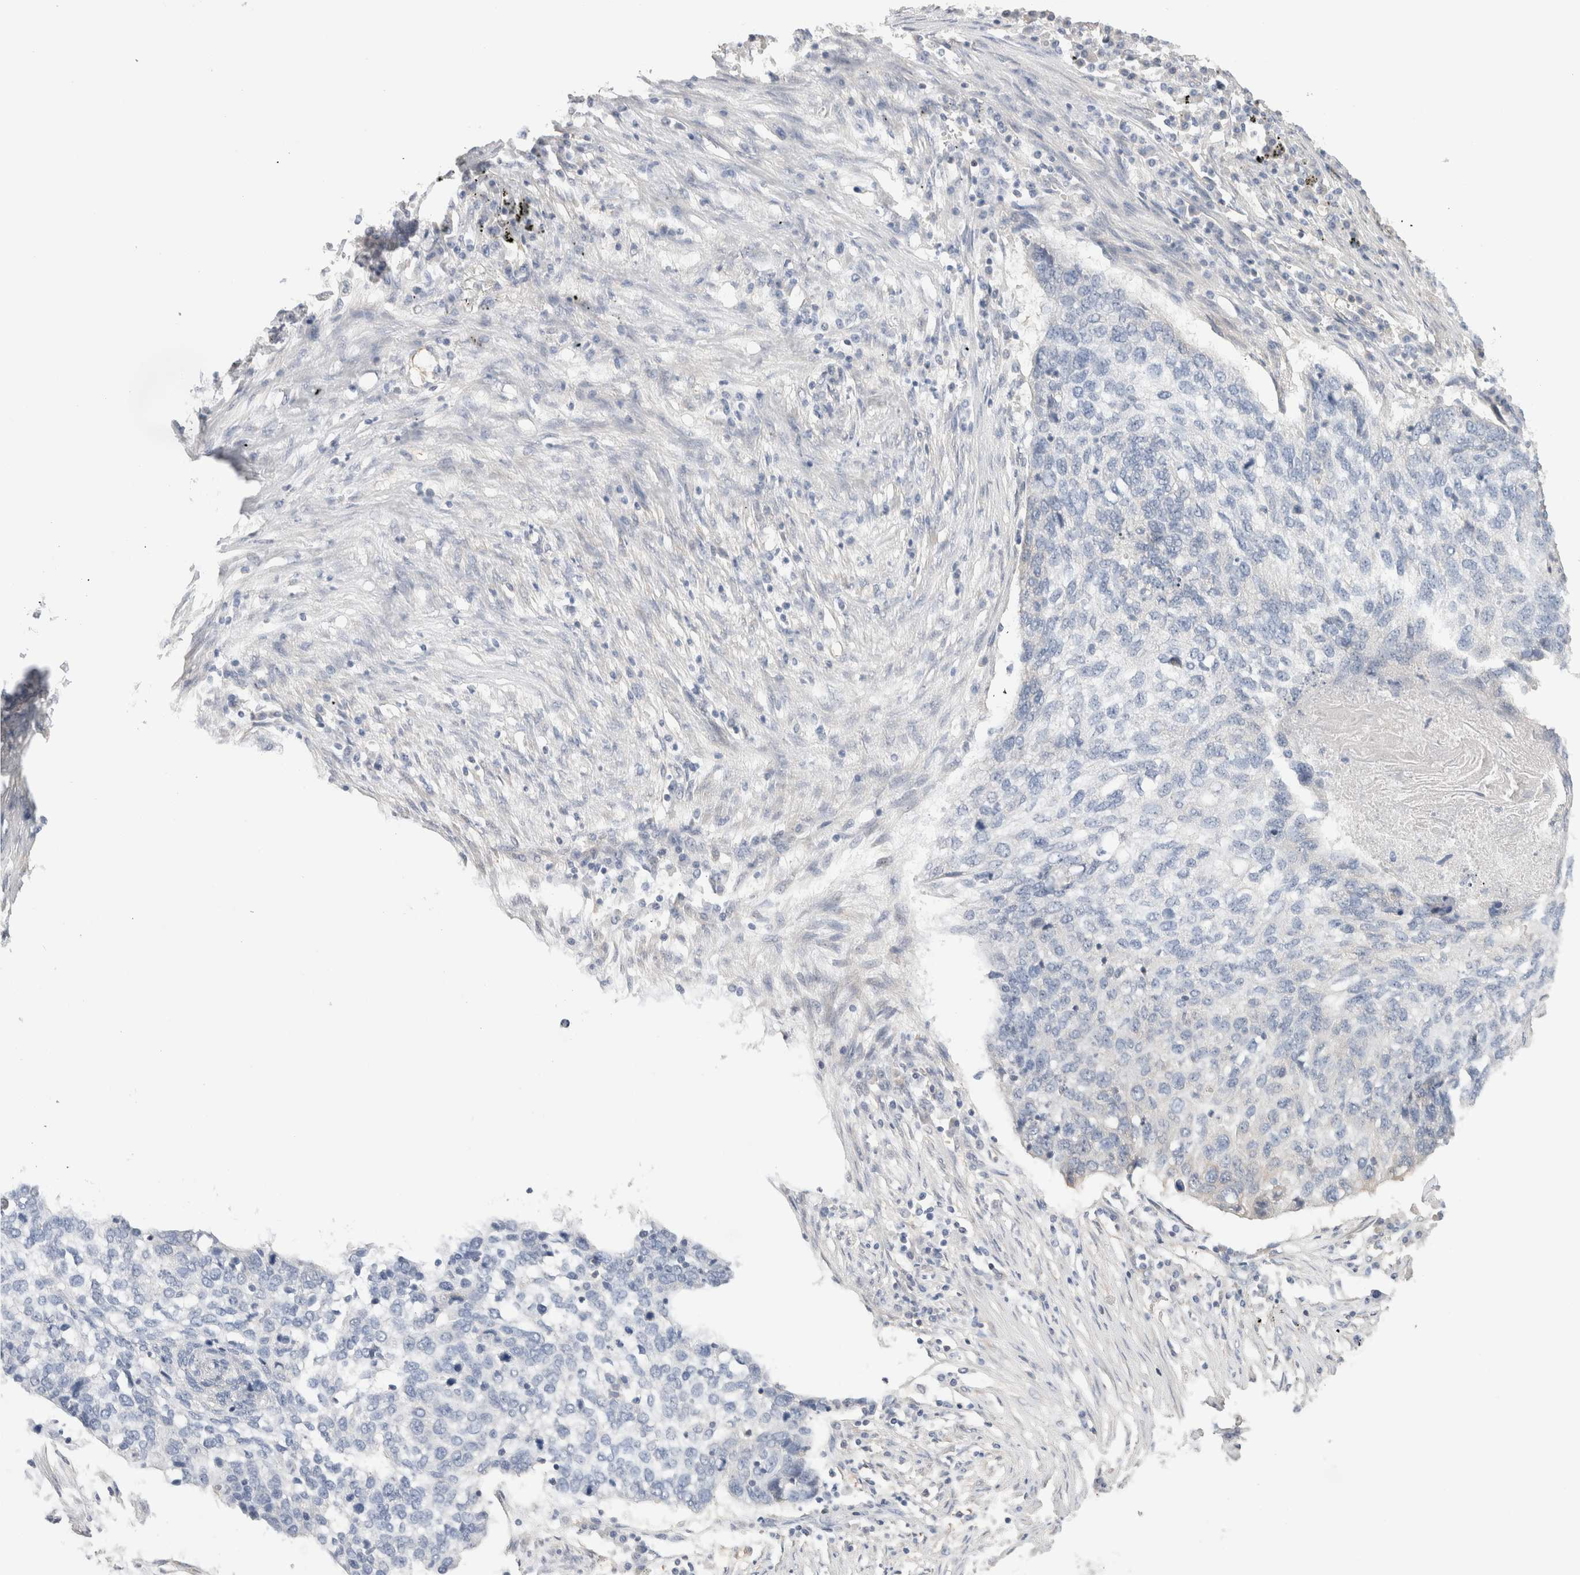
{"staining": {"intensity": "negative", "quantity": "none", "location": "none"}, "tissue": "lung cancer", "cell_type": "Tumor cells", "image_type": "cancer", "snomed": [{"axis": "morphology", "description": "Squamous cell carcinoma, NOS"}, {"axis": "topography", "description": "Lung"}], "caption": "Lung cancer was stained to show a protein in brown. There is no significant staining in tumor cells. (DAB IHC with hematoxylin counter stain).", "gene": "CAPN2", "patient": {"sex": "female", "age": 63}}